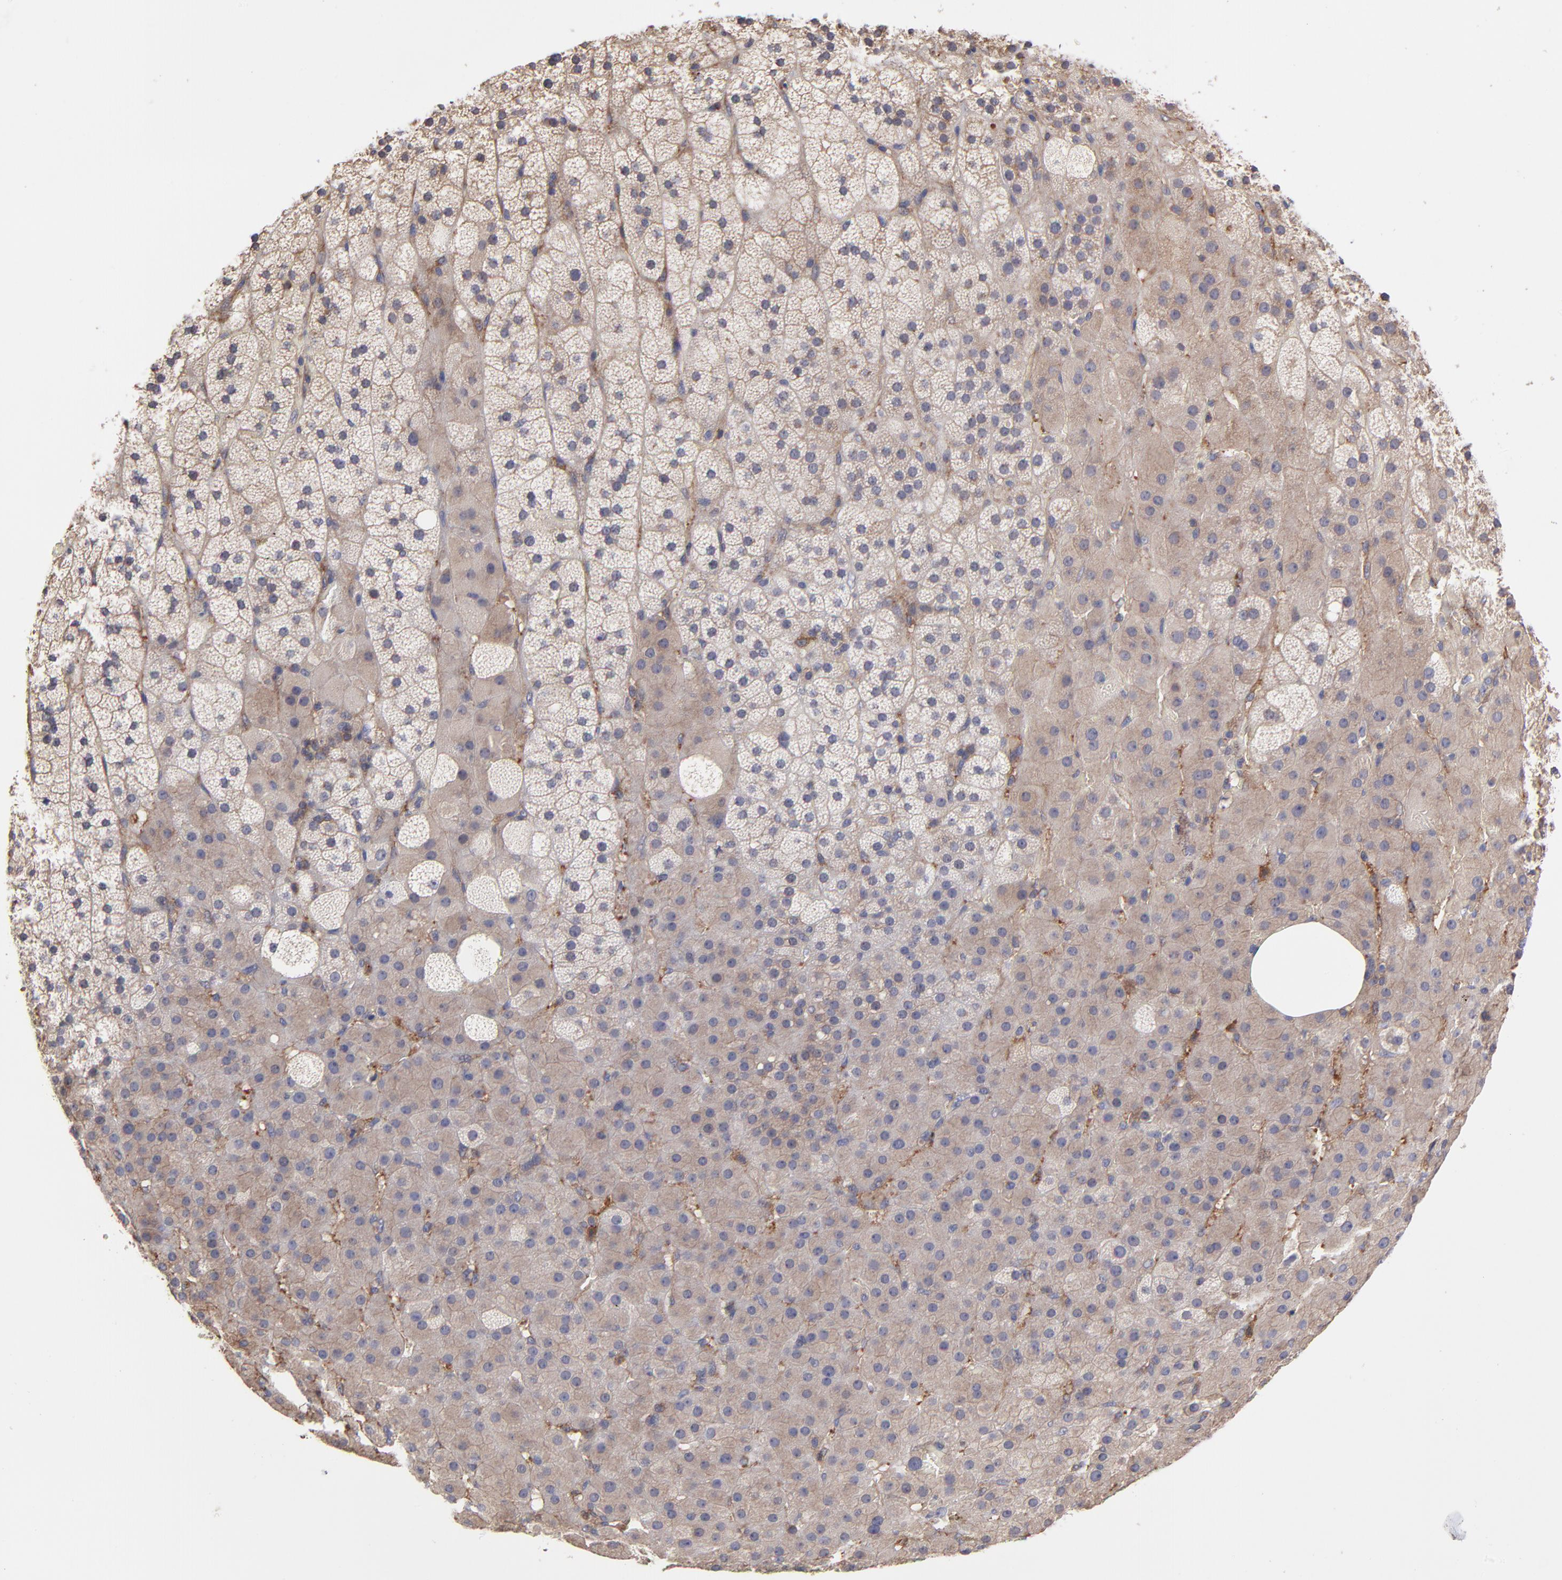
{"staining": {"intensity": "negative", "quantity": "none", "location": "none"}, "tissue": "adrenal gland", "cell_type": "Glandular cells", "image_type": "normal", "snomed": [{"axis": "morphology", "description": "Normal tissue, NOS"}, {"axis": "topography", "description": "Adrenal gland"}], "caption": "Immunohistochemistry (IHC) photomicrograph of unremarkable adrenal gland stained for a protein (brown), which exhibits no staining in glandular cells.", "gene": "ASB7", "patient": {"sex": "male", "age": 35}}